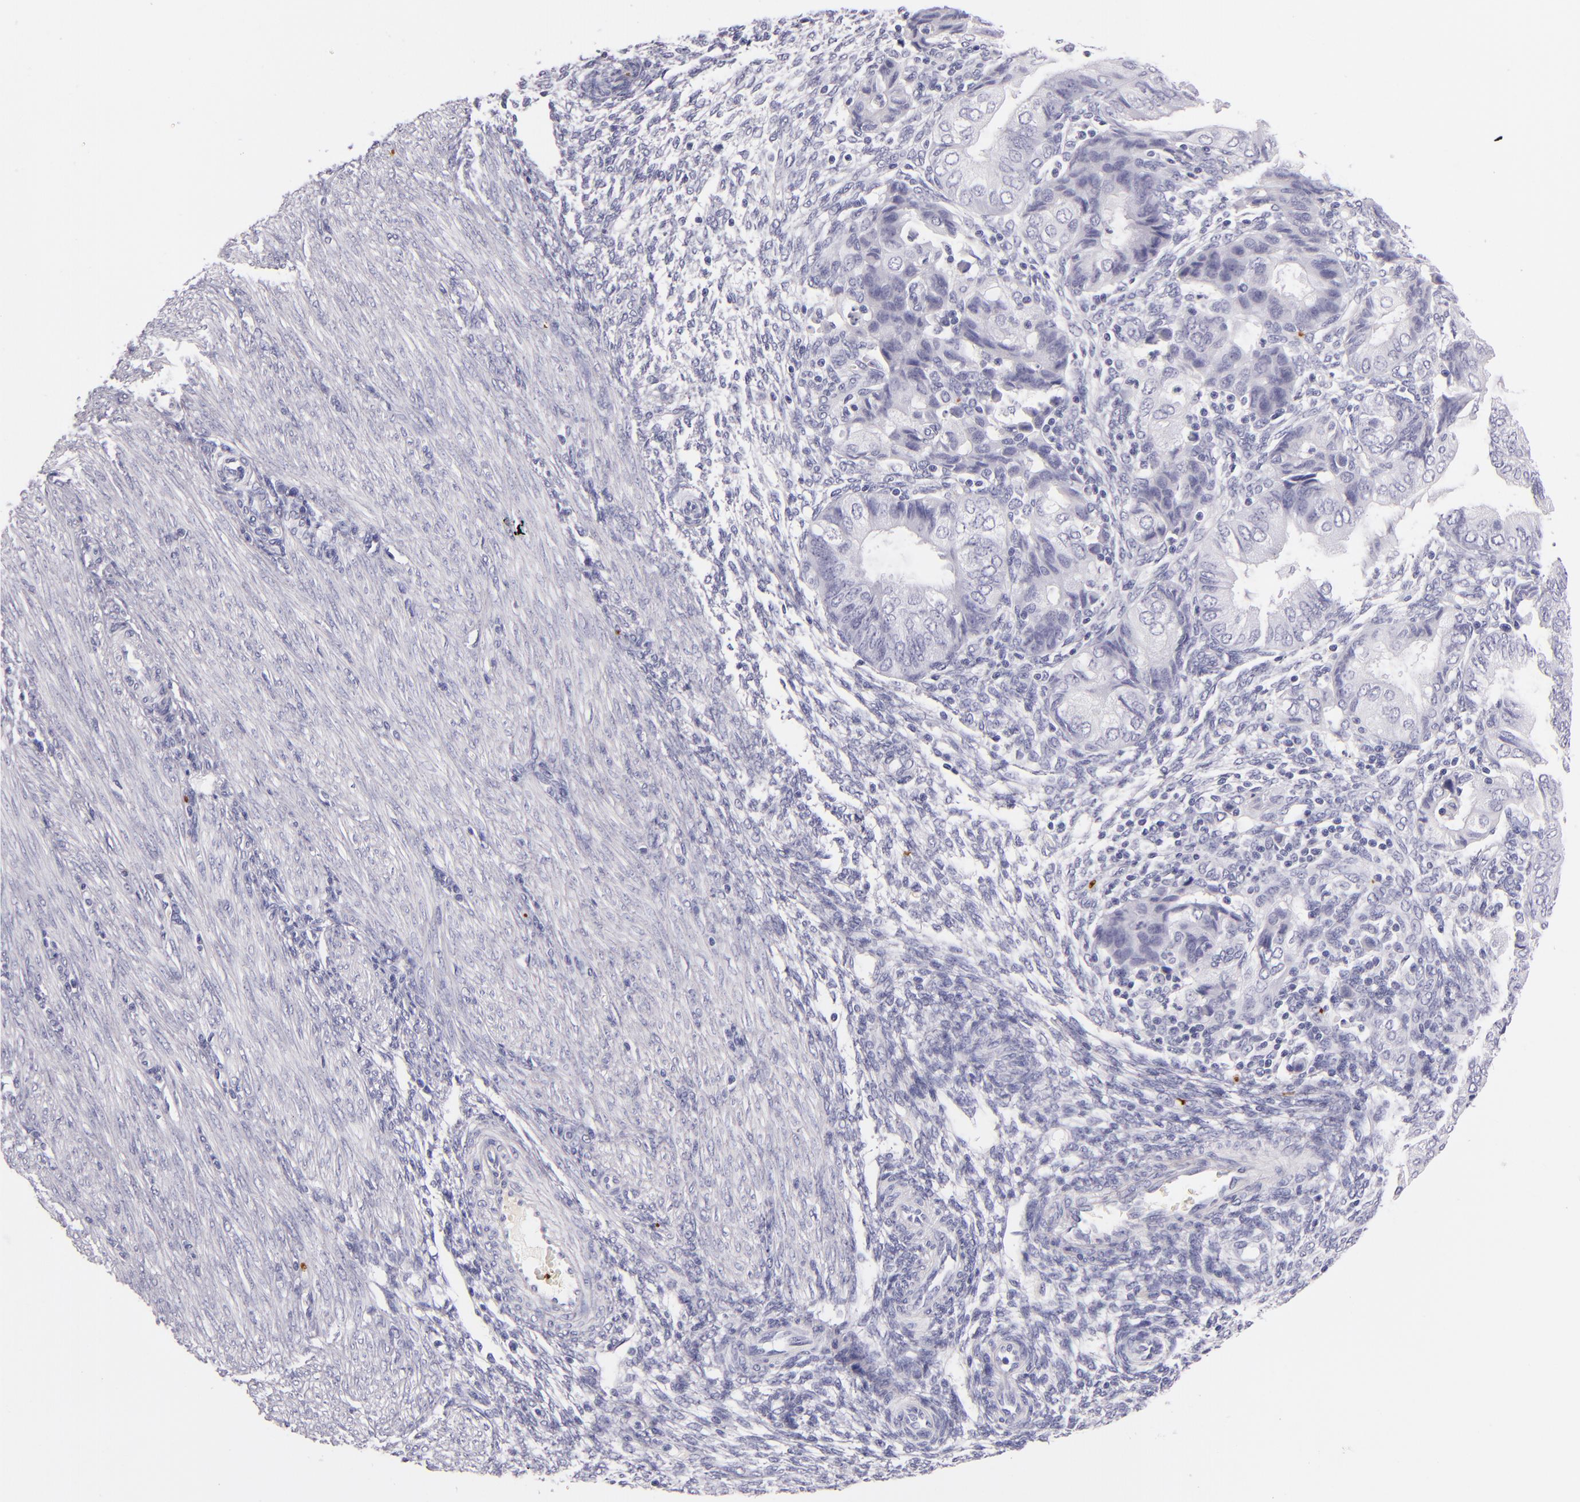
{"staining": {"intensity": "negative", "quantity": "none", "location": "none"}, "tissue": "endometrial cancer", "cell_type": "Tumor cells", "image_type": "cancer", "snomed": [{"axis": "morphology", "description": "Adenocarcinoma, NOS"}, {"axis": "topography", "description": "Endometrium"}], "caption": "There is no significant staining in tumor cells of endometrial cancer. (Brightfield microscopy of DAB IHC at high magnification).", "gene": "GP1BA", "patient": {"sex": "female", "age": 51}}